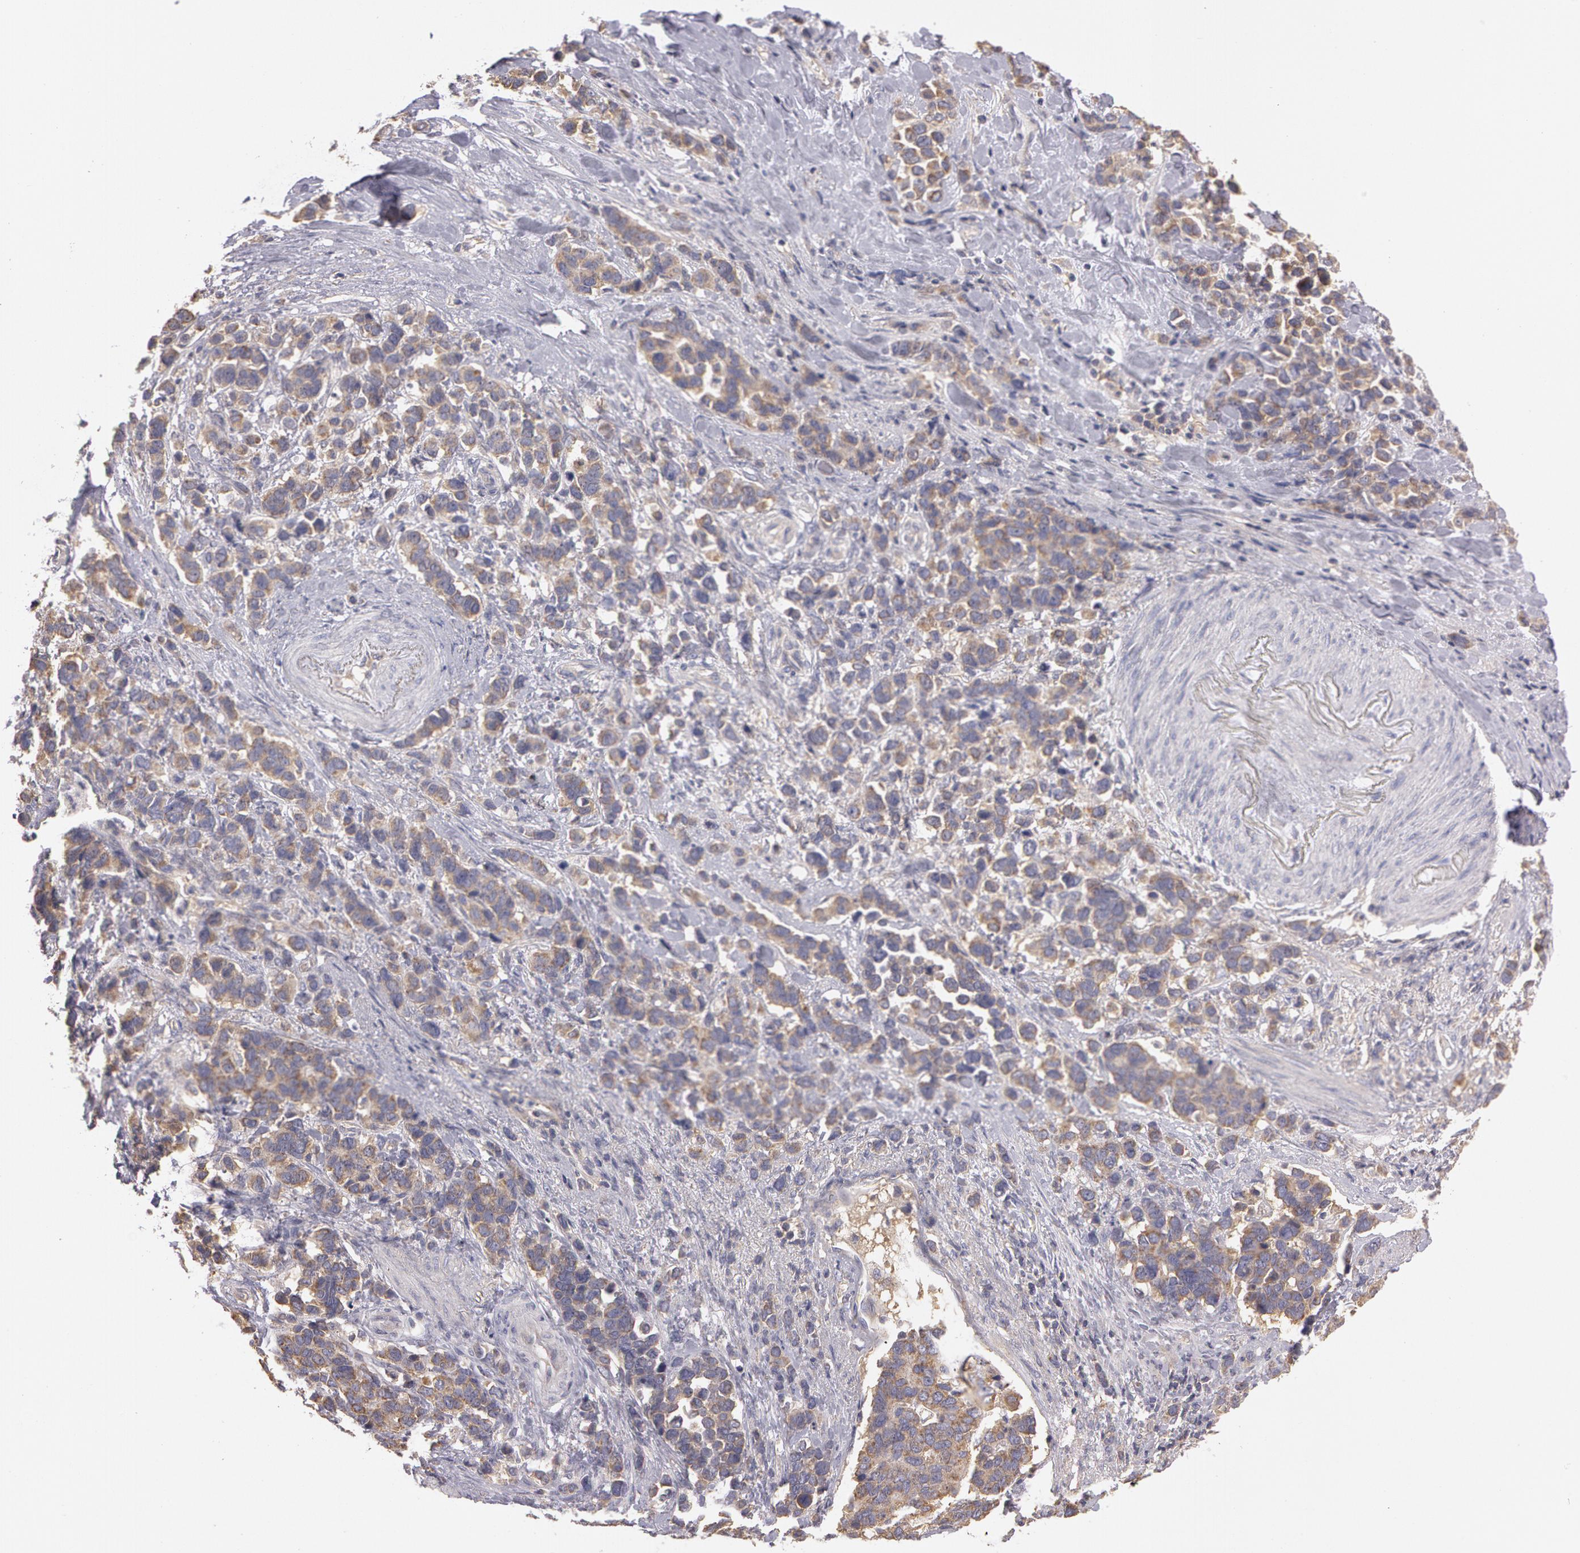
{"staining": {"intensity": "weak", "quantity": "25%-75%", "location": "cytoplasmic/membranous"}, "tissue": "stomach cancer", "cell_type": "Tumor cells", "image_type": "cancer", "snomed": [{"axis": "morphology", "description": "Adenocarcinoma, NOS"}, {"axis": "topography", "description": "Stomach, upper"}], "caption": "Human stomach adenocarcinoma stained with a brown dye displays weak cytoplasmic/membranous positive positivity in about 25%-75% of tumor cells.", "gene": "NEK9", "patient": {"sex": "male", "age": 71}}